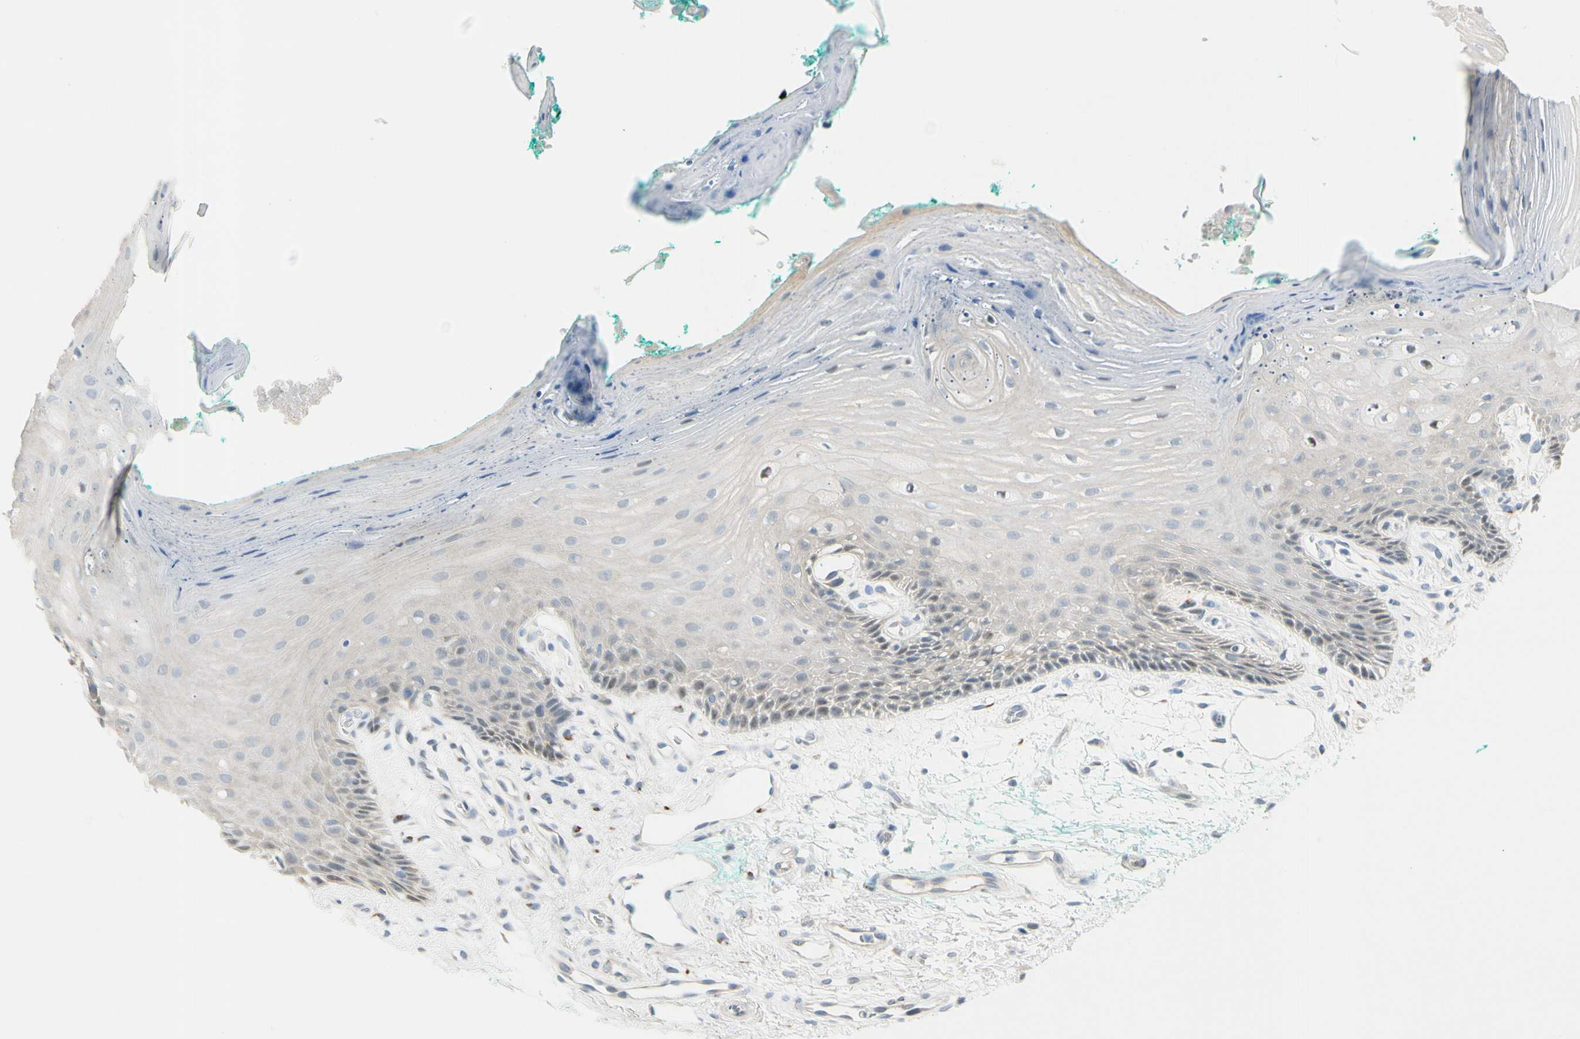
{"staining": {"intensity": "negative", "quantity": "none", "location": "none"}, "tissue": "oral mucosa", "cell_type": "Squamous epithelial cells", "image_type": "normal", "snomed": [{"axis": "morphology", "description": "Normal tissue, NOS"}, {"axis": "topography", "description": "Skeletal muscle"}, {"axis": "topography", "description": "Oral tissue"}, {"axis": "topography", "description": "Peripheral nerve tissue"}], "caption": "The photomicrograph displays no staining of squamous epithelial cells in benign oral mucosa. (DAB (3,3'-diaminobenzidine) IHC with hematoxylin counter stain).", "gene": "B4GALNT1", "patient": {"sex": "female", "age": 84}}